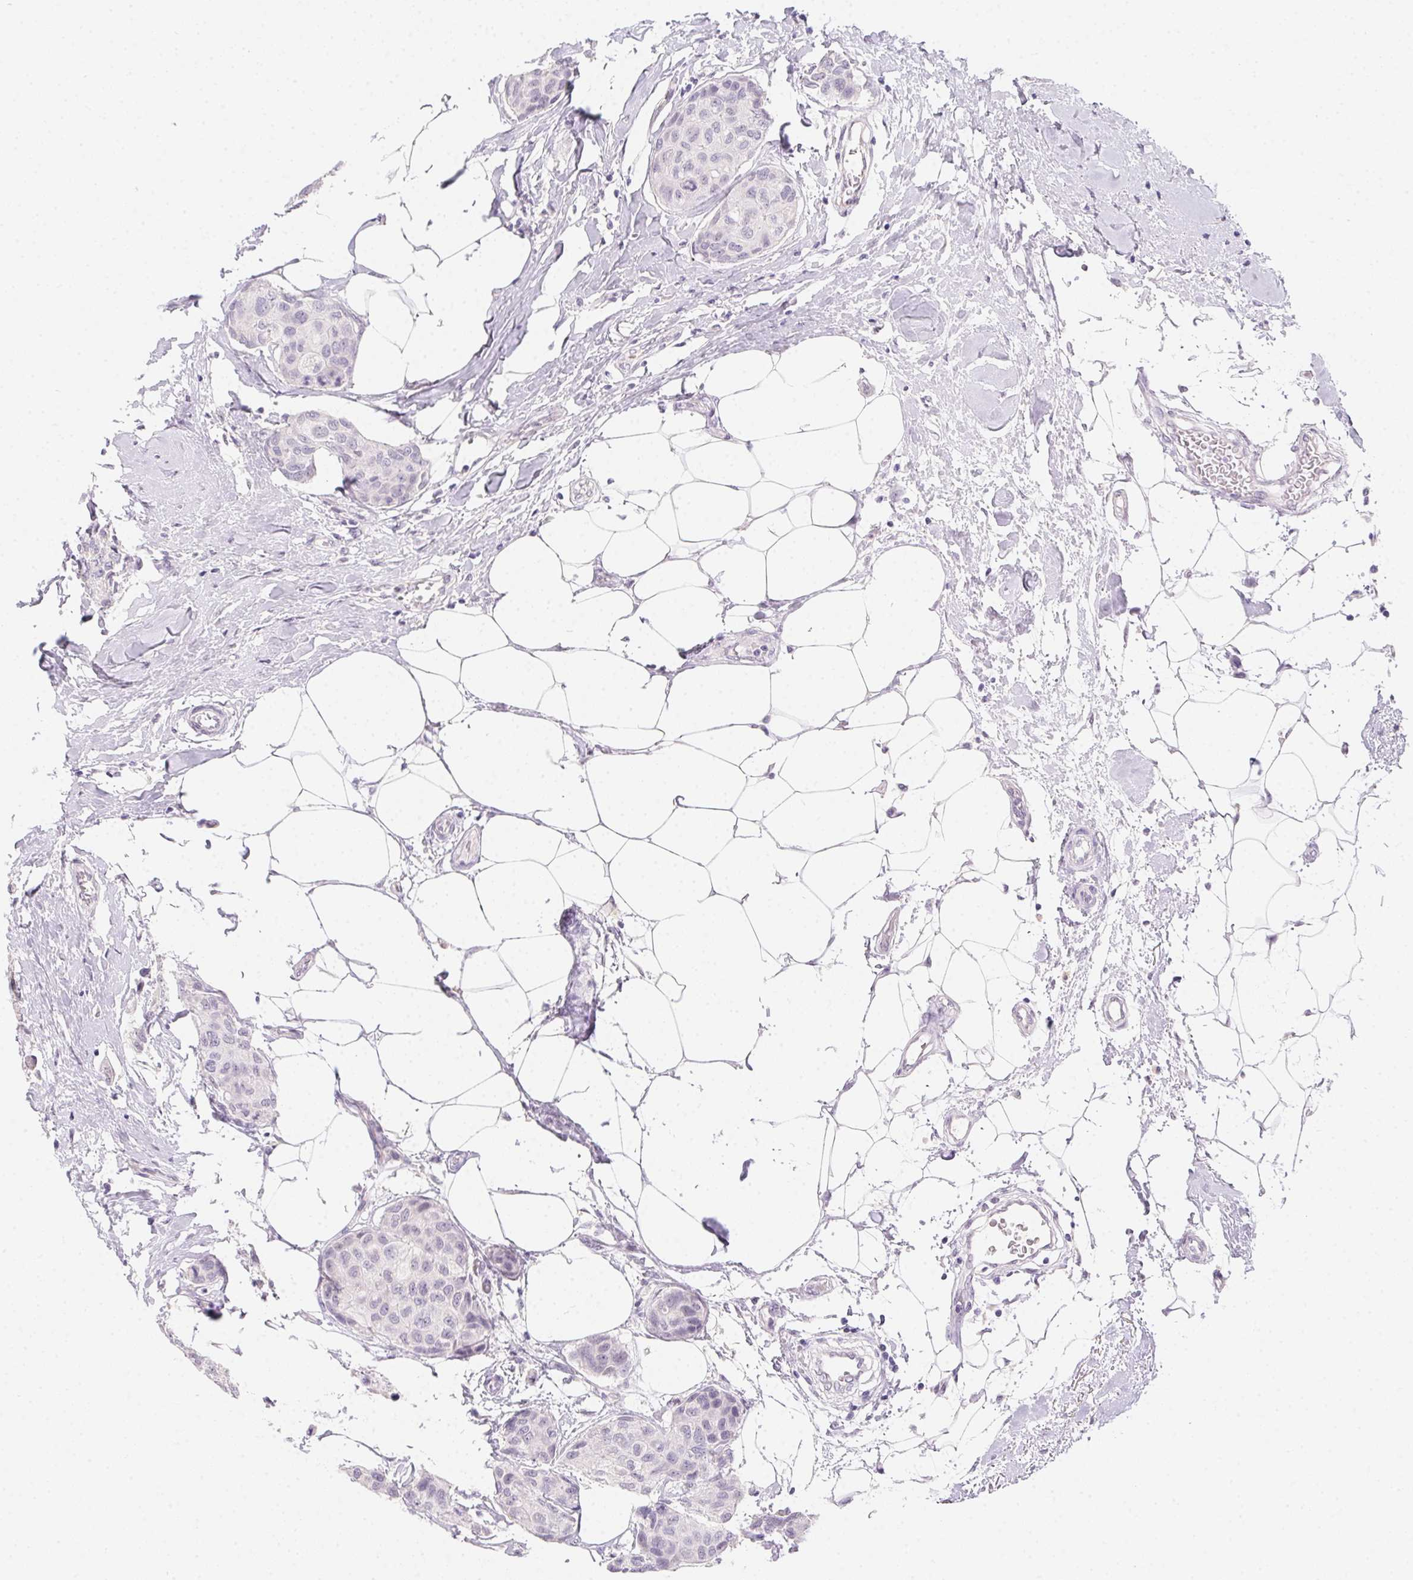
{"staining": {"intensity": "negative", "quantity": "none", "location": "none"}, "tissue": "breast cancer", "cell_type": "Tumor cells", "image_type": "cancer", "snomed": [{"axis": "morphology", "description": "Duct carcinoma"}, {"axis": "topography", "description": "Breast"}], "caption": "The image reveals no significant positivity in tumor cells of invasive ductal carcinoma (breast). (DAB immunohistochemistry (IHC), high magnification).", "gene": "MORC1", "patient": {"sex": "female", "age": 80}}